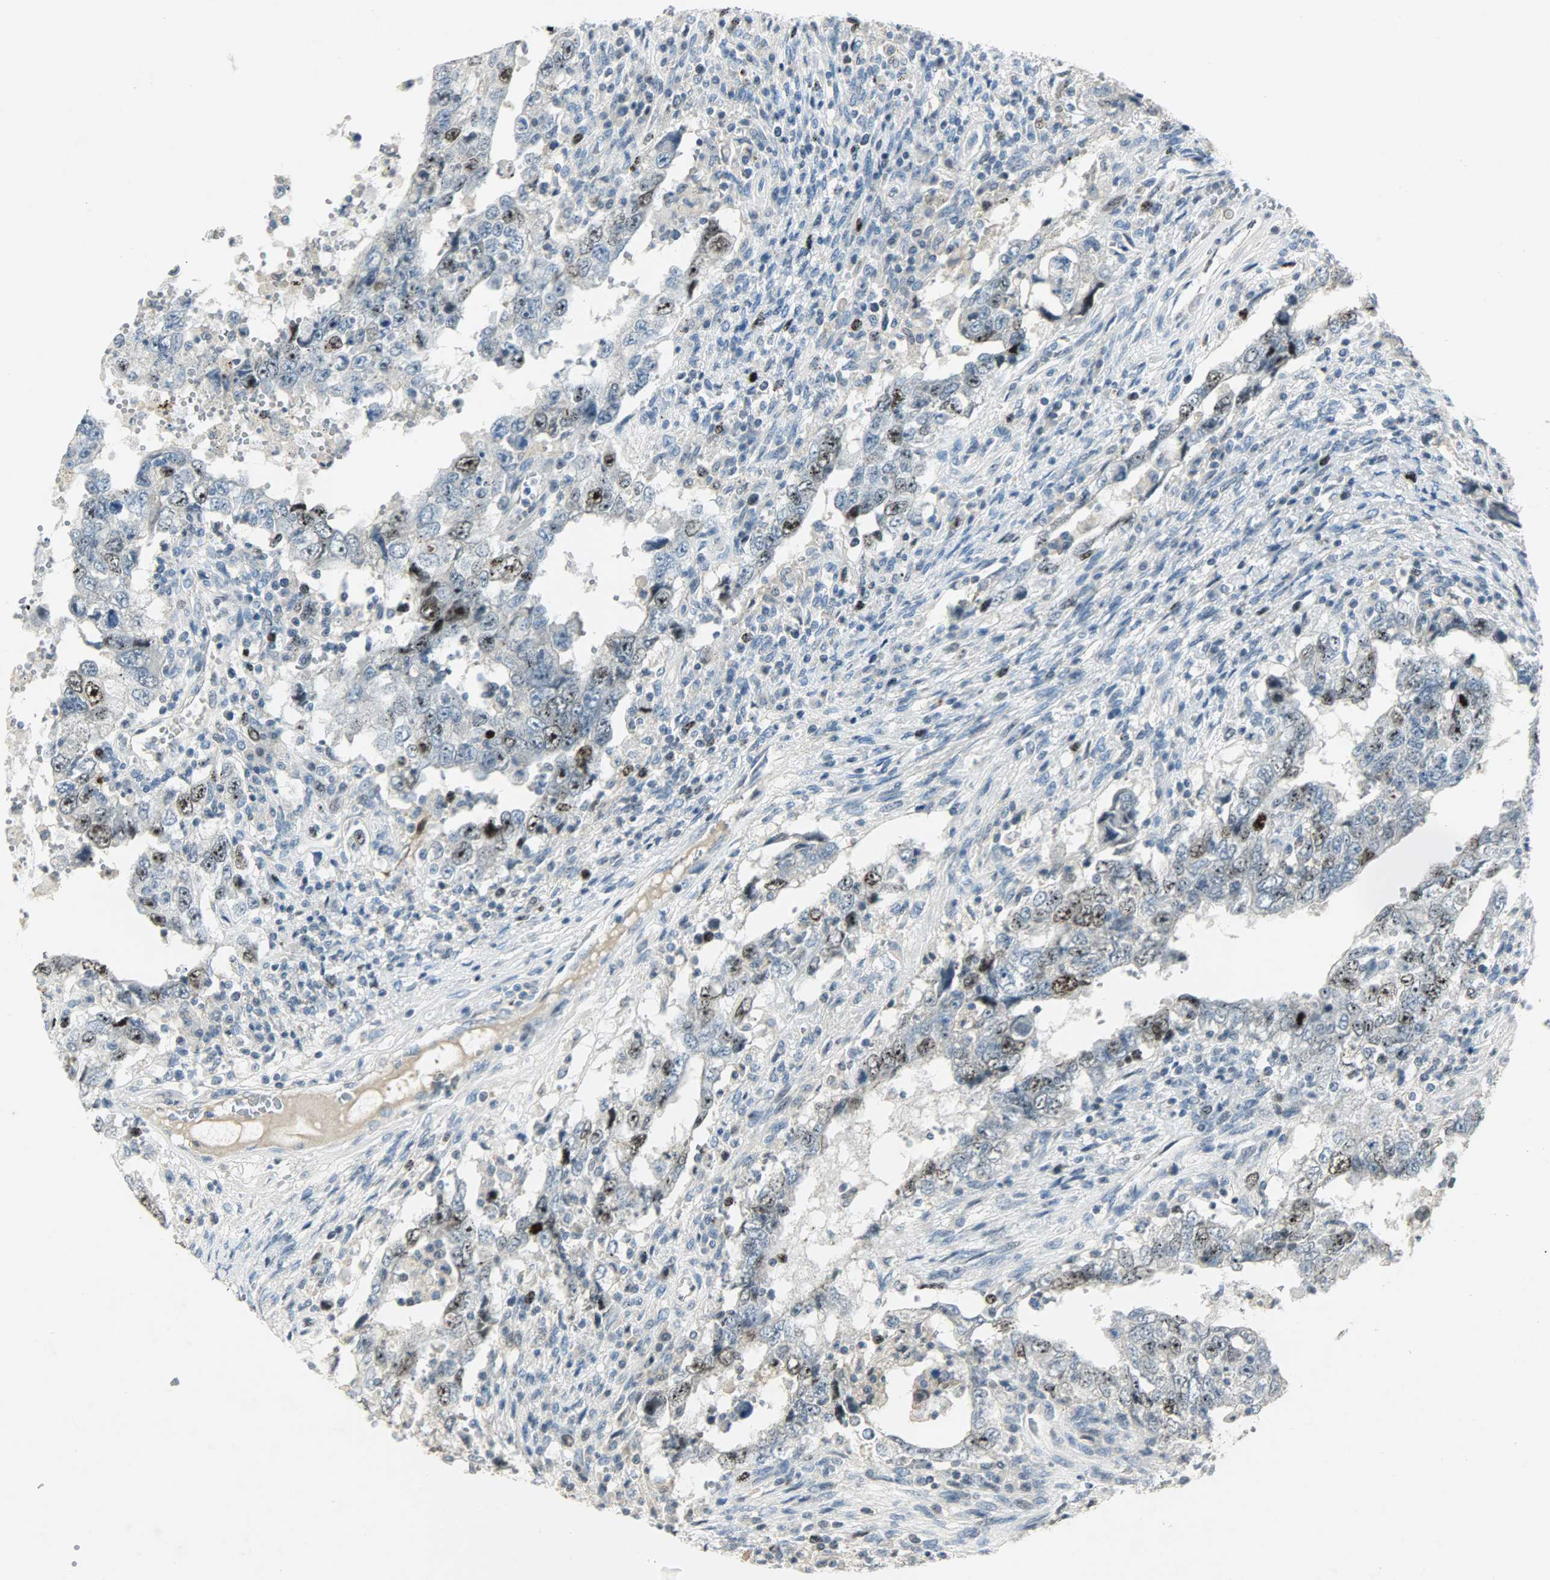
{"staining": {"intensity": "moderate", "quantity": "25%-75%", "location": "nuclear"}, "tissue": "testis cancer", "cell_type": "Tumor cells", "image_type": "cancer", "snomed": [{"axis": "morphology", "description": "Carcinoma, Embryonal, NOS"}, {"axis": "topography", "description": "Testis"}], "caption": "Immunohistochemical staining of testis embryonal carcinoma exhibits medium levels of moderate nuclear protein expression in approximately 25%-75% of tumor cells.", "gene": "AURKB", "patient": {"sex": "male", "age": 26}}